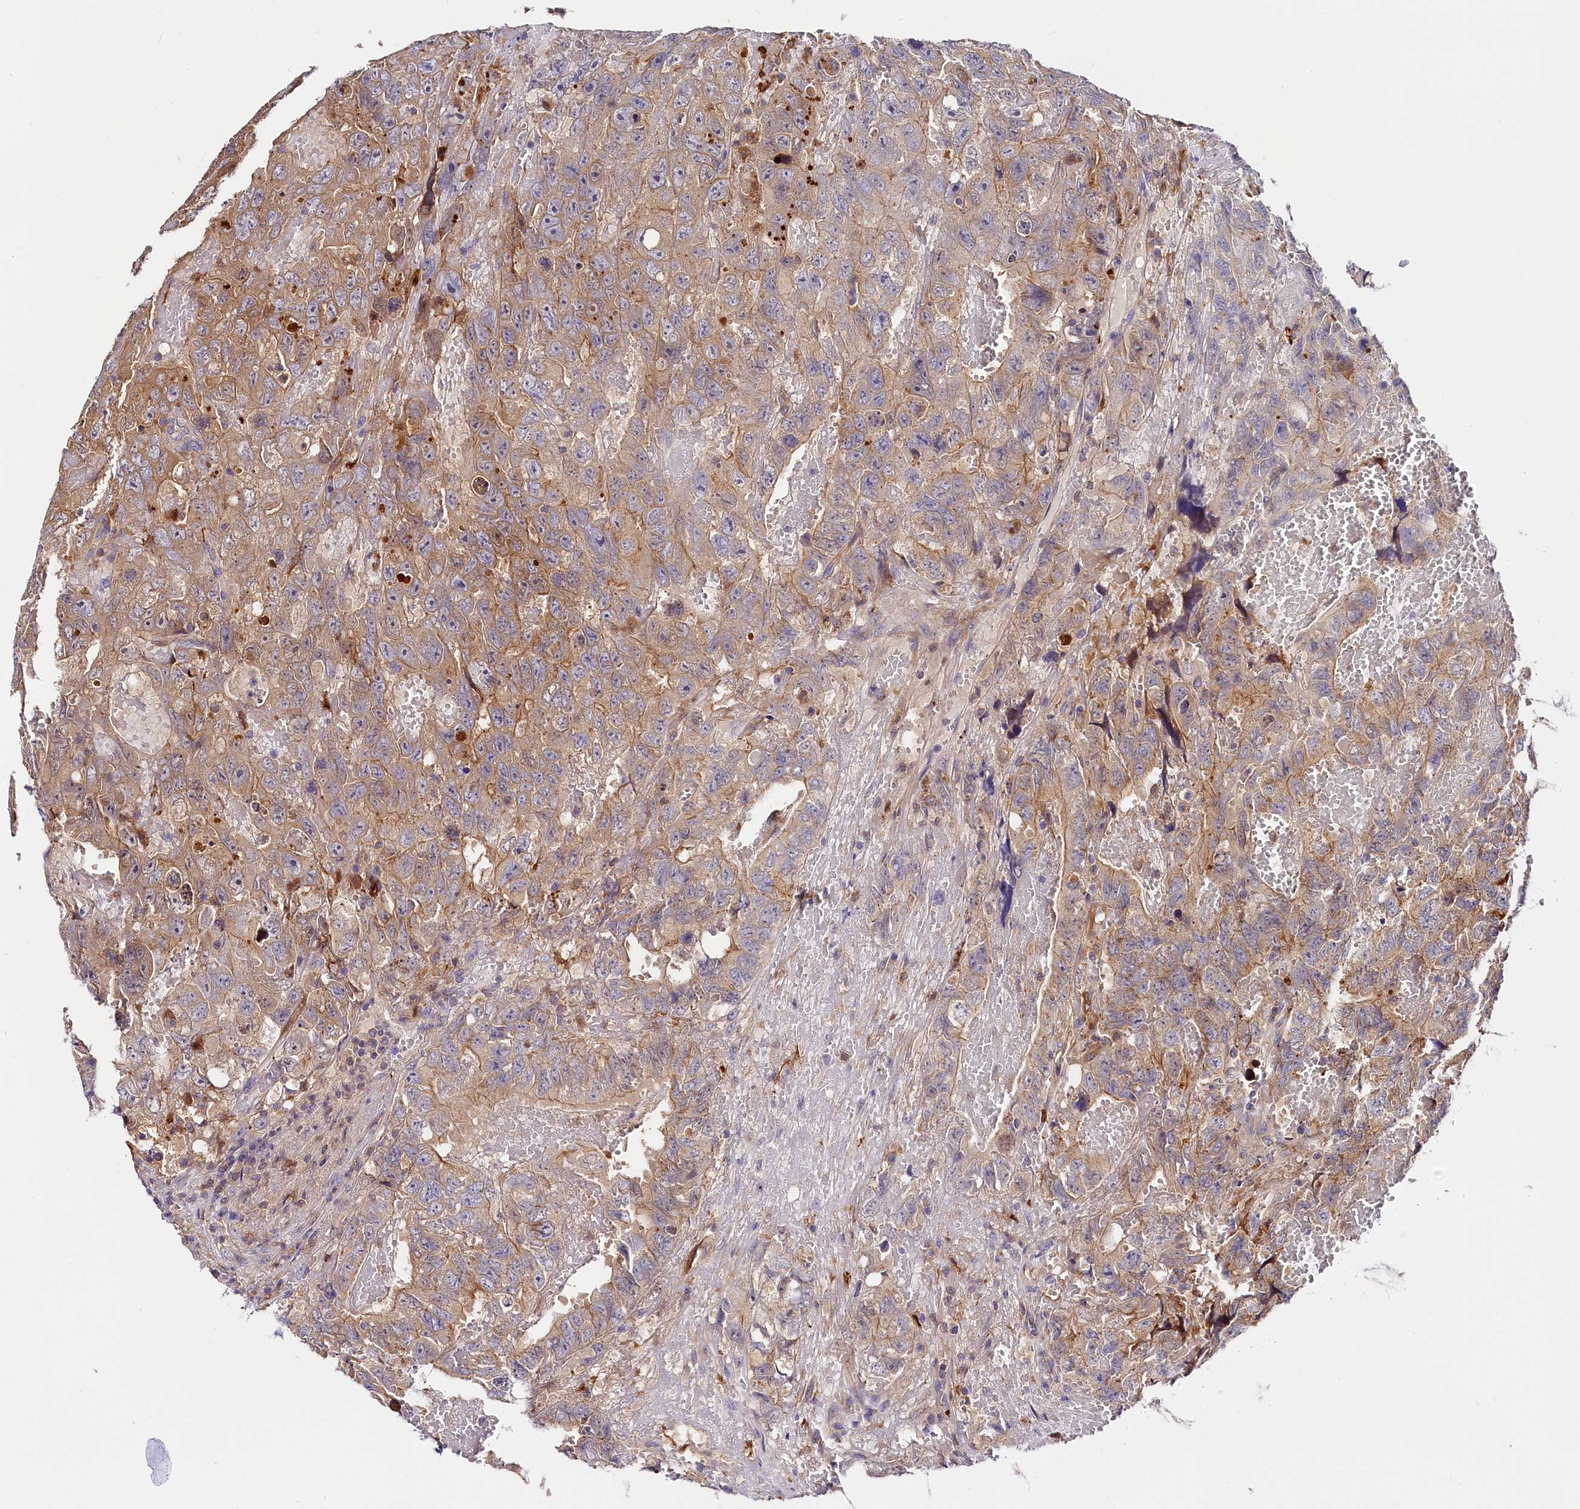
{"staining": {"intensity": "weak", "quantity": "25%-75%", "location": "cytoplasmic/membranous"}, "tissue": "testis cancer", "cell_type": "Tumor cells", "image_type": "cancer", "snomed": [{"axis": "morphology", "description": "Carcinoma, Embryonal, NOS"}, {"axis": "topography", "description": "Testis"}], "caption": "Testis embryonal carcinoma tissue displays weak cytoplasmic/membranous positivity in approximately 25%-75% of tumor cells", "gene": "KATNB1", "patient": {"sex": "male", "age": 45}}